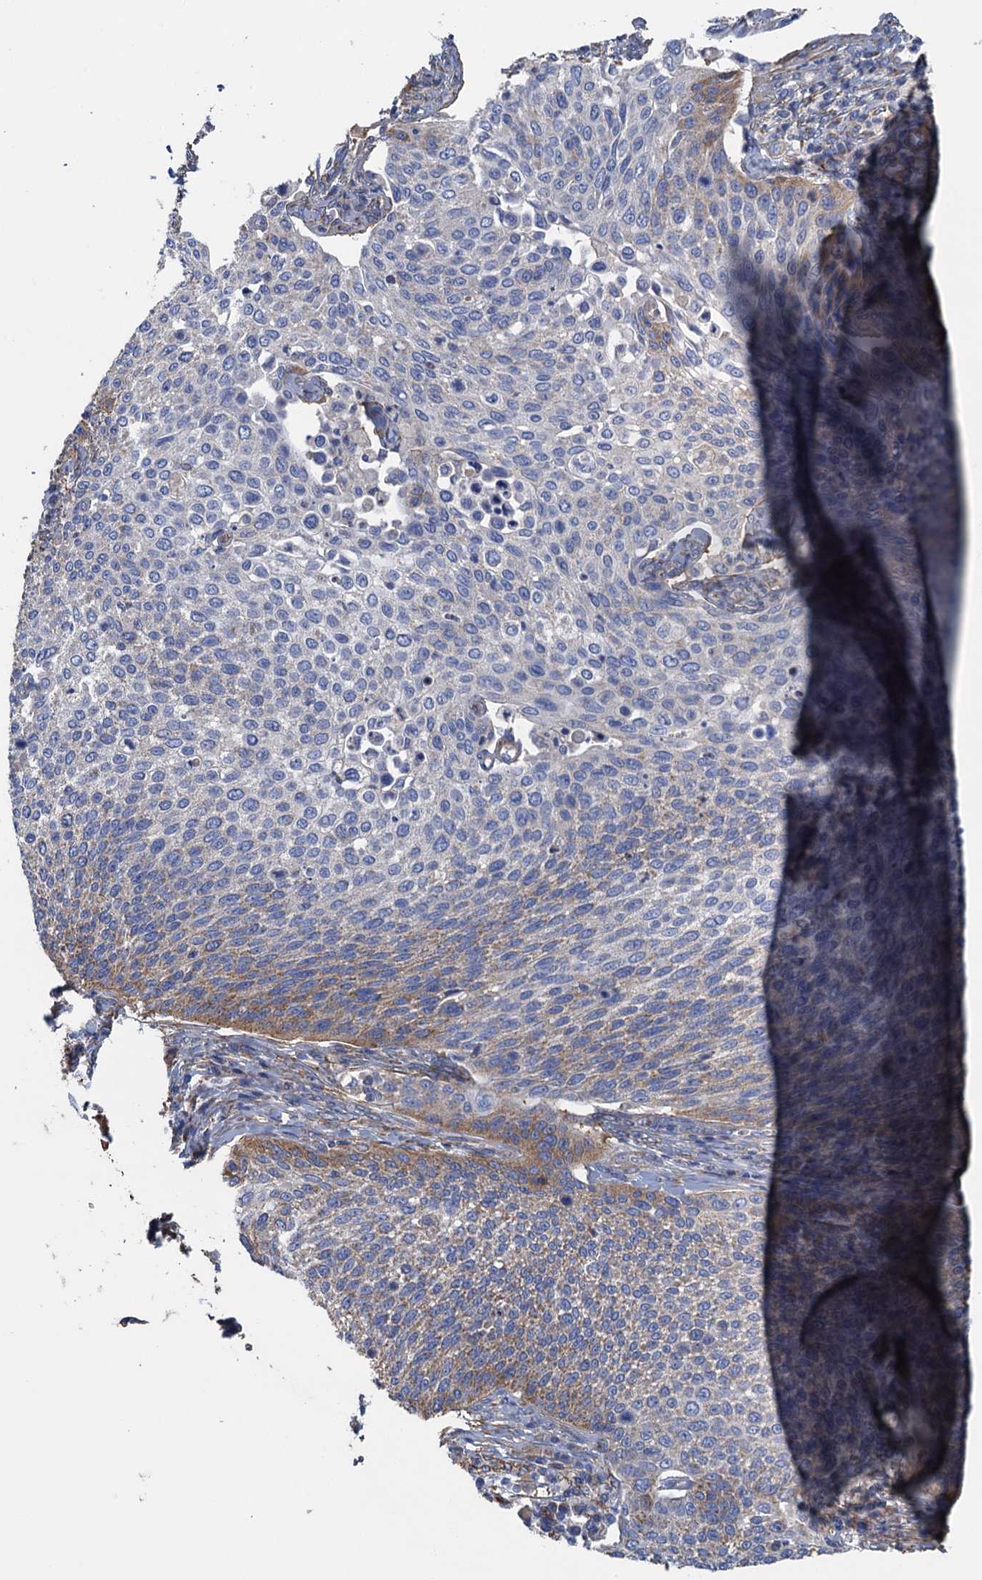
{"staining": {"intensity": "moderate", "quantity": "<25%", "location": "cytoplasmic/membranous"}, "tissue": "cervical cancer", "cell_type": "Tumor cells", "image_type": "cancer", "snomed": [{"axis": "morphology", "description": "Squamous cell carcinoma, NOS"}, {"axis": "topography", "description": "Cervix"}], "caption": "This image shows immunohistochemistry (IHC) staining of cervical cancer, with low moderate cytoplasmic/membranous positivity in about <25% of tumor cells.", "gene": "GCSH", "patient": {"sex": "female", "age": 34}}